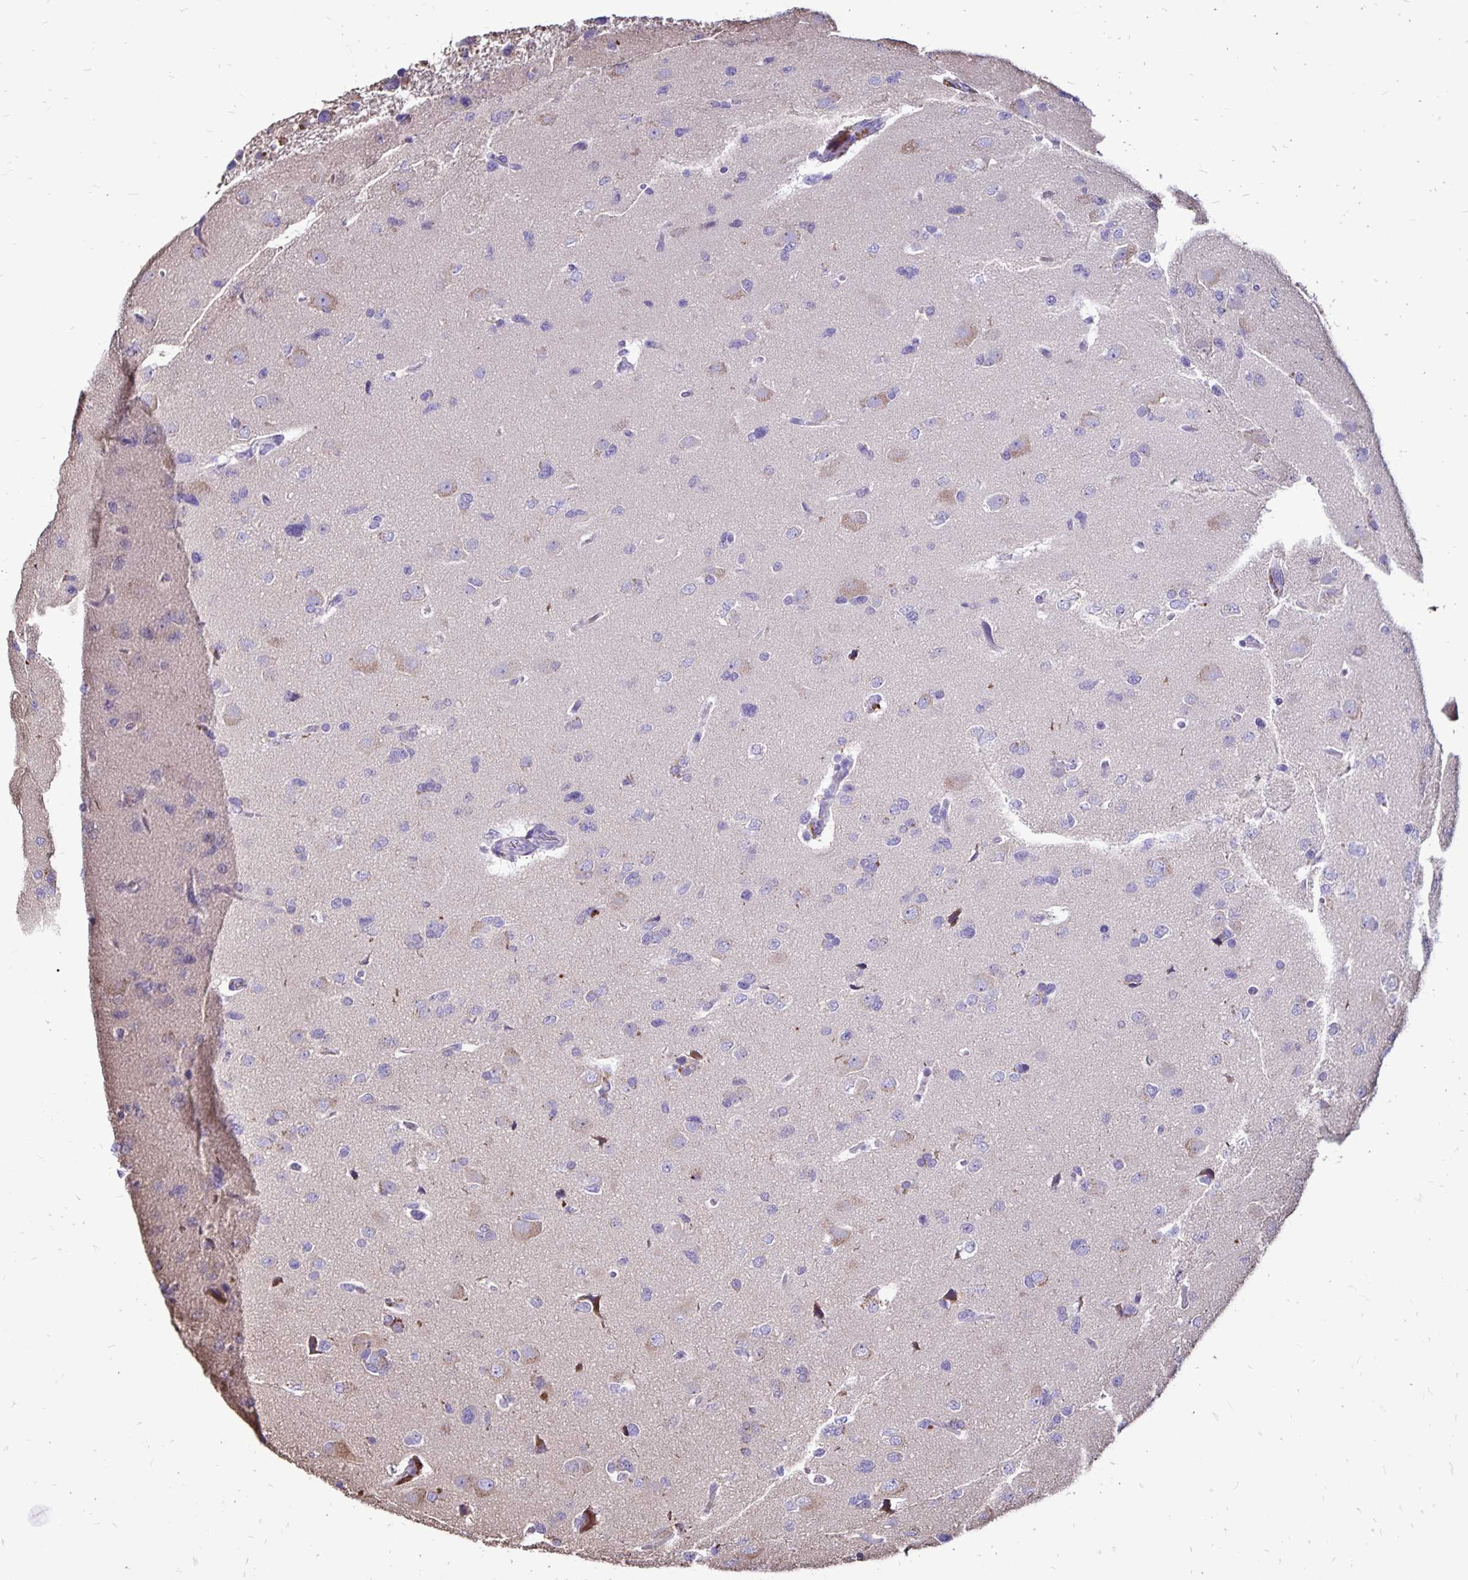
{"staining": {"intensity": "negative", "quantity": "none", "location": "none"}, "tissue": "glioma", "cell_type": "Tumor cells", "image_type": "cancer", "snomed": [{"axis": "morphology", "description": "Glioma, malignant, Low grade"}, {"axis": "topography", "description": "Brain"}], "caption": "This is an IHC photomicrograph of human glioma. There is no positivity in tumor cells.", "gene": "EVPL", "patient": {"sex": "female", "age": 55}}